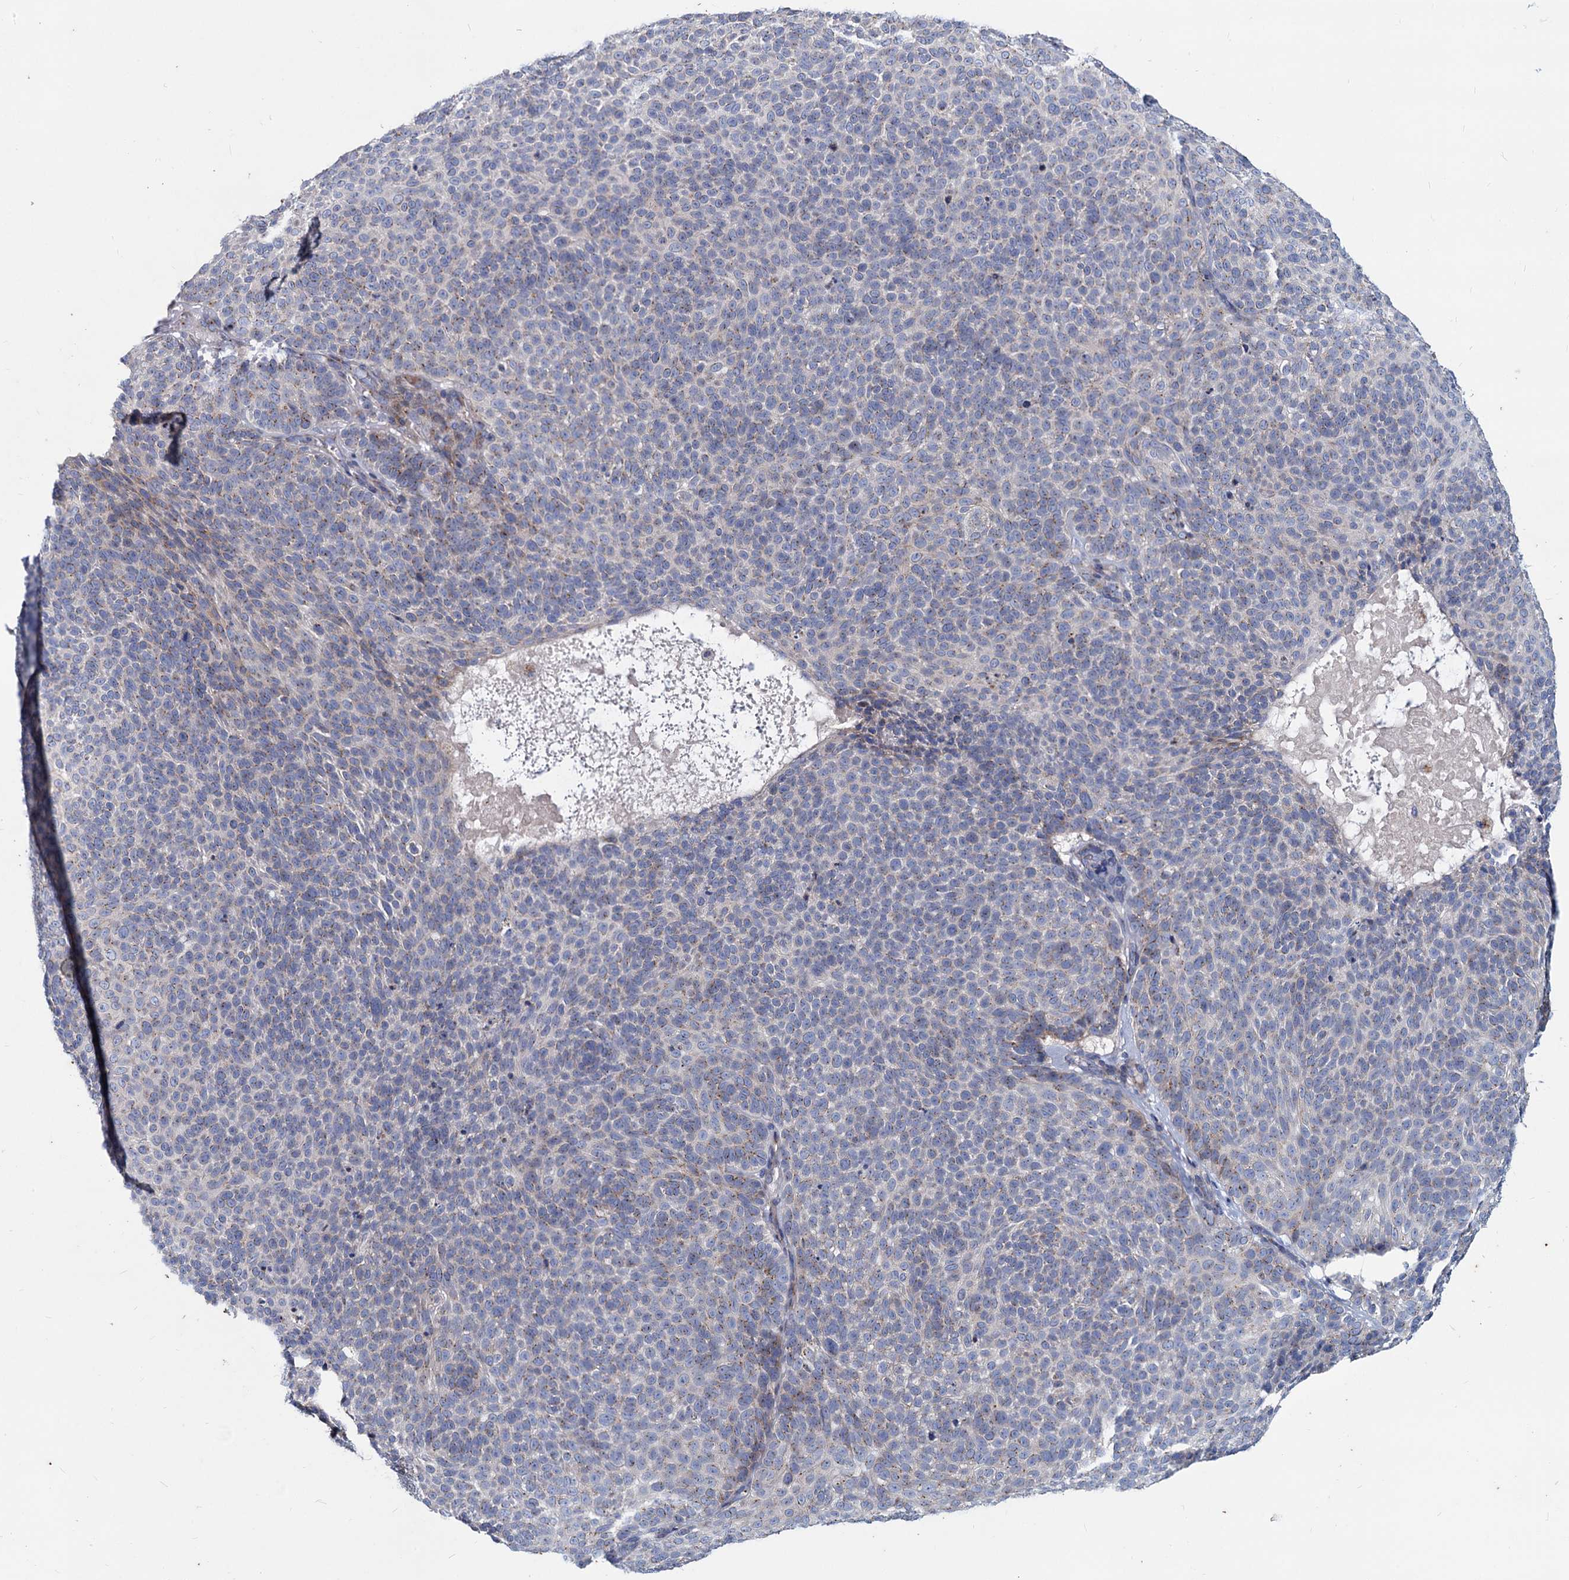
{"staining": {"intensity": "weak", "quantity": "<25%", "location": "cytoplasmic/membranous"}, "tissue": "skin cancer", "cell_type": "Tumor cells", "image_type": "cancer", "snomed": [{"axis": "morphology", "description": "Basal cell carcinoma"}, {"axis": "topography", "description": "Skin"}], "caption": "DAB immunohistochemical staining of human basal cell carcinoma (skin) exhibits no significant staining in tumor cells.", "gene": "AGBL4", "patient": {"sex": "male", "age": 85}}